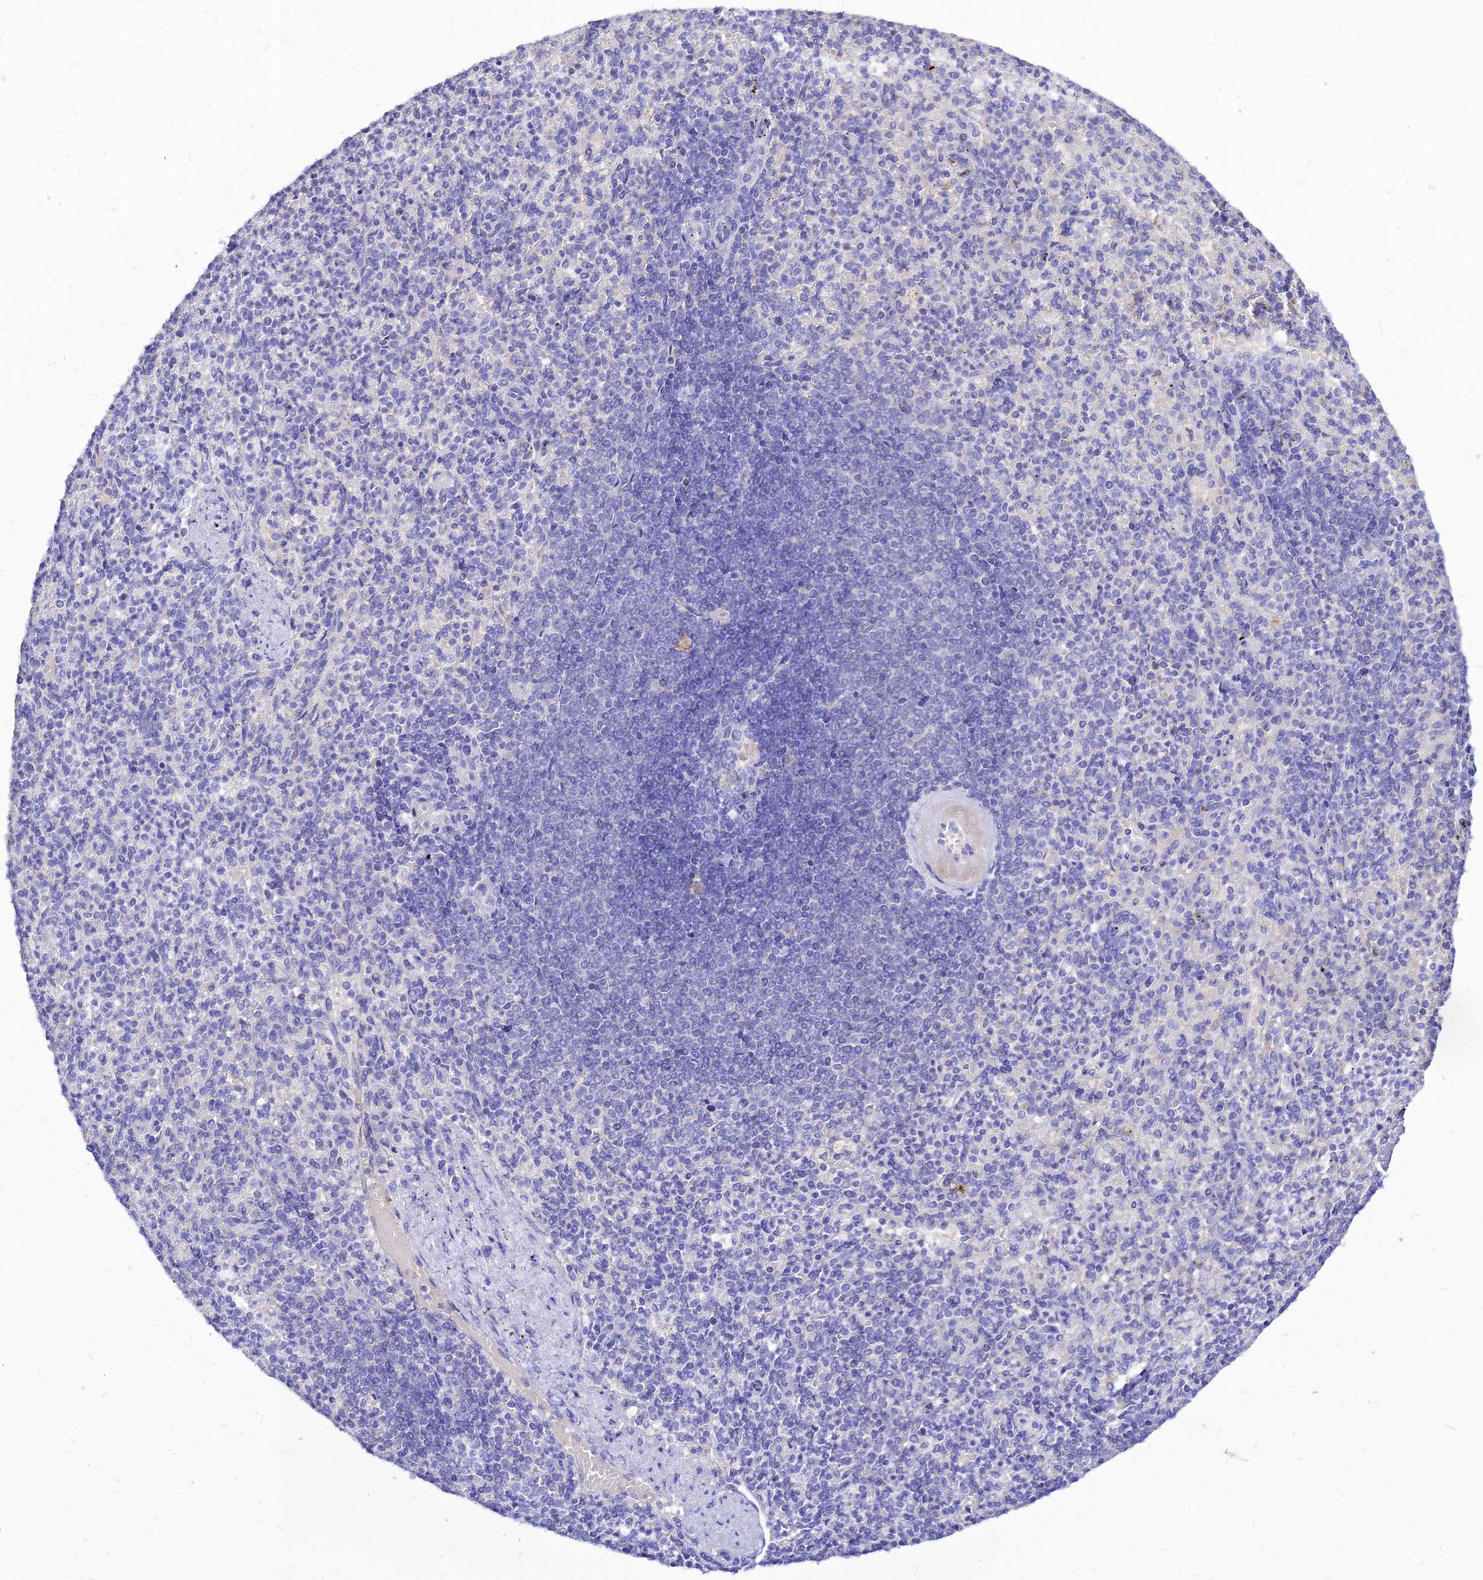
{"staining": {"intensity": "negative", "quantity": "none", "location": "none"}, "tissue": "spleen", "cell_type": "Cells in red pulp", "image_type": "normal", "snomed": [{"axis": "morphology", "description": "Normal tissue, NOS"}, {"axis": "topography", "description": "Spleen"}], "caption": "Immunohistochemical staining of unremarkable spleen demonstrates no significant staining in cells in red pulp. Brightfield microscopy of IHC stained with DAB (brown) and hematoxylin (blue), captured at high magnification.", "gene": "CZIB", "patient": {"sex": "female", "age": 74}}